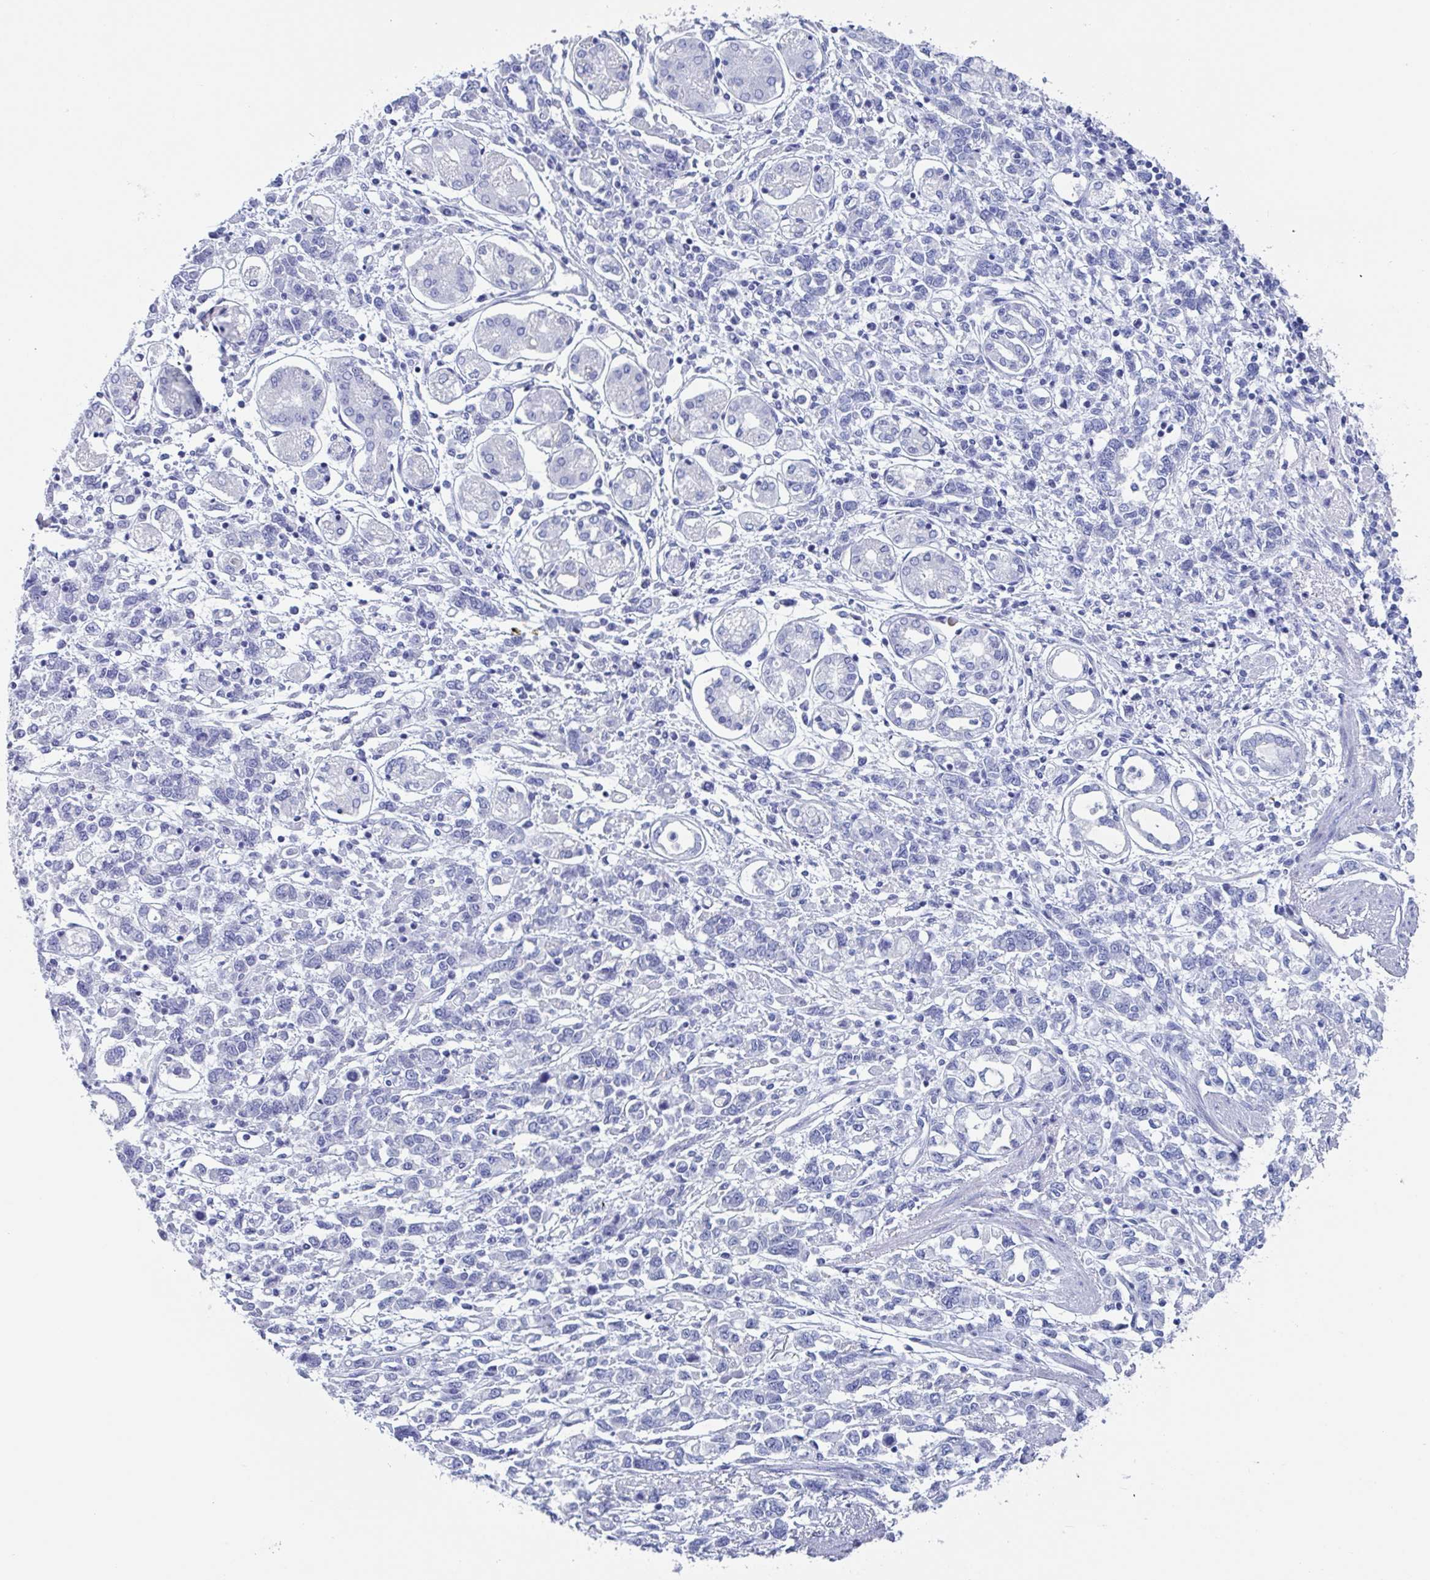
{"staining": {"intensity": "negative", "quantity": "none", "location": "none"}, "tissue": "stomach cancer", "cell_type": "Tumor cells", "image_type": "cancer", "snomed": [{"axis": "morphology", "description": "Adenocarcinoma, NOS"}, {"axis": "topography", "description": "Stomach"}], "caption": "Tumor cells are negative for brown protein staining in stomach cancer.", "gene": "ZPBP", "patient": {"sex": "female", "age": 76}}